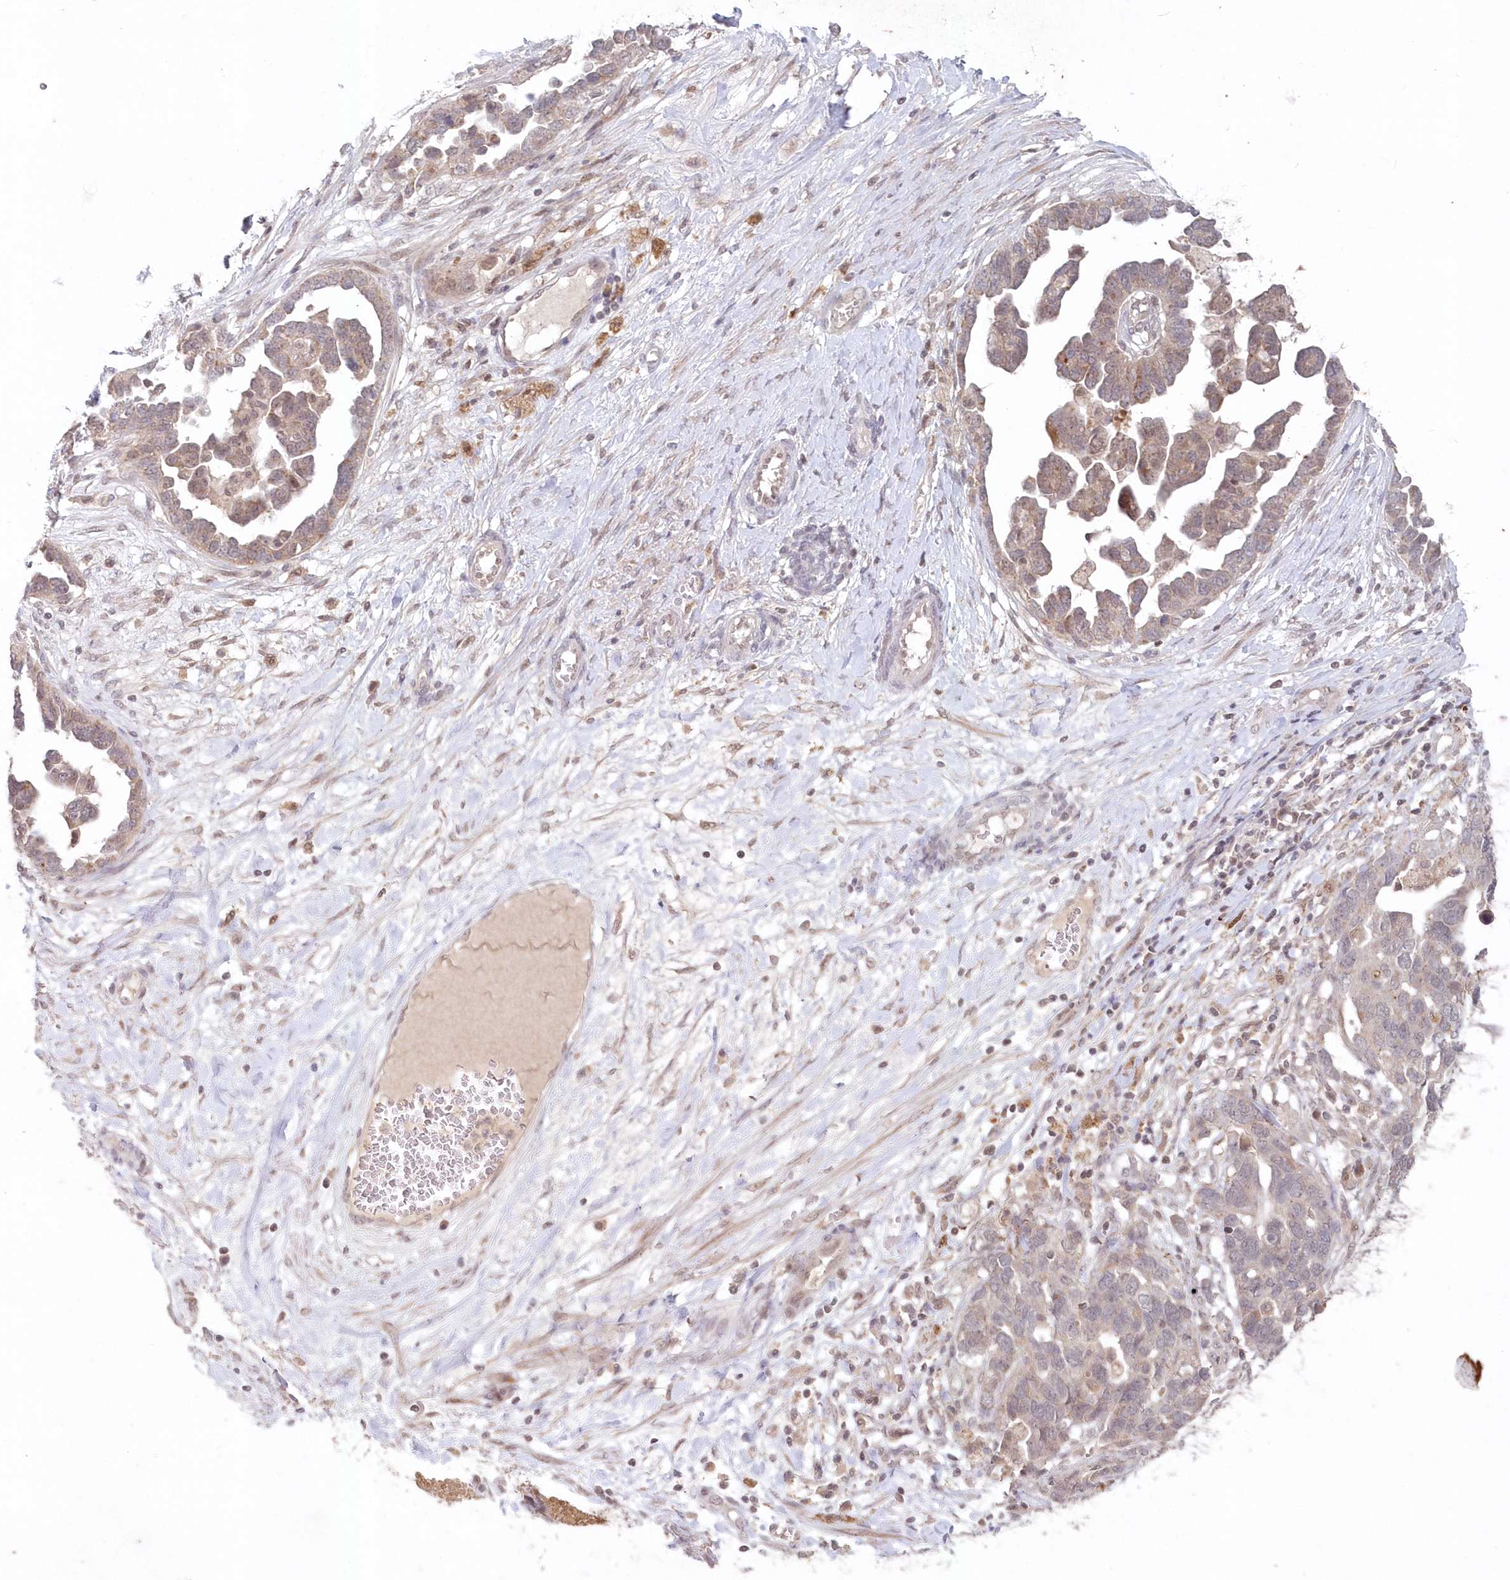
{"staining": {"intensity": "weak", "quantity": "<25%", "location": "nuclear"}, "tissue": "ovarian cancer", "cell_type": "Tumor cells", "image_type": "cancer", "snomed": [{"axis": "morphology", "description": "Cystadenocarcinoma, serous, NOS"}, {"axis": "topography", "description": "Ovary"}], "caption": "Immunohistochemical staining of ovarian serous cystadenocarcinoma demonstrates no significant expression in tumor cells.", "gene": "ASCC1", "patient": {"sex": "female", "age": 54}}